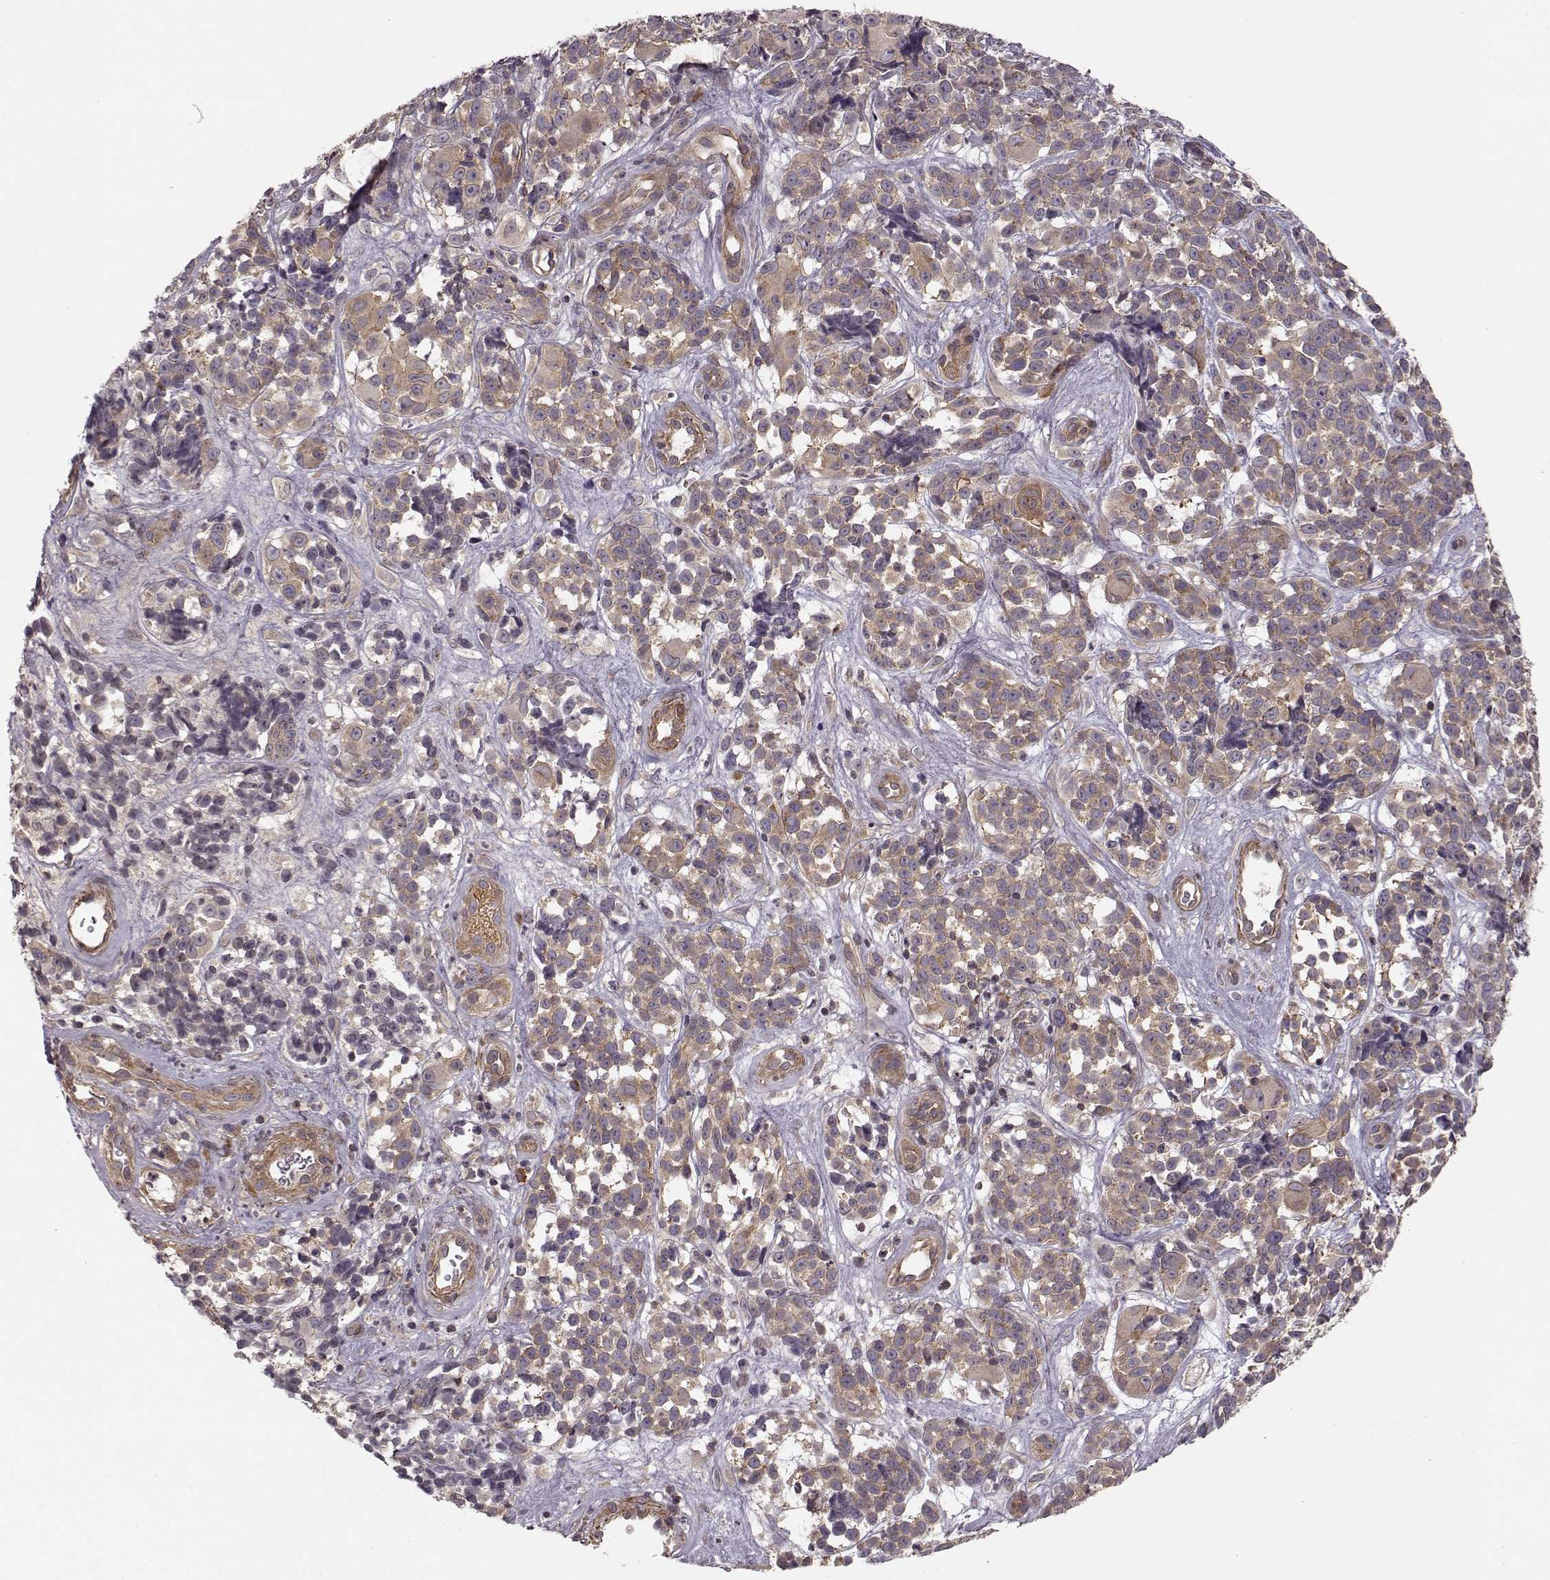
{"staining": {"intensity": "moderate", "quantity": "25%-75%", "location": "cytoplasmic/membranous"}, "tissue": "melanoma", "cell_type": "Tumor cells", "image_type": "cancer", "snomed": [{"axis": "morphology", "description": "Malignant melanoma, NOS"}, {"axis": "topography", "description": "Skin"}], "caption": "Brown immunohistochemical staining in malignant melanoma displays moderate cytoplasmic/membranous staining in approximately 25%-75% of tumor cells. (DAB IHC, brown staining for protein, blue staining for nuclei).", "gene": "SLAIN2", "patient": {"sex": "female", "age": 88}}